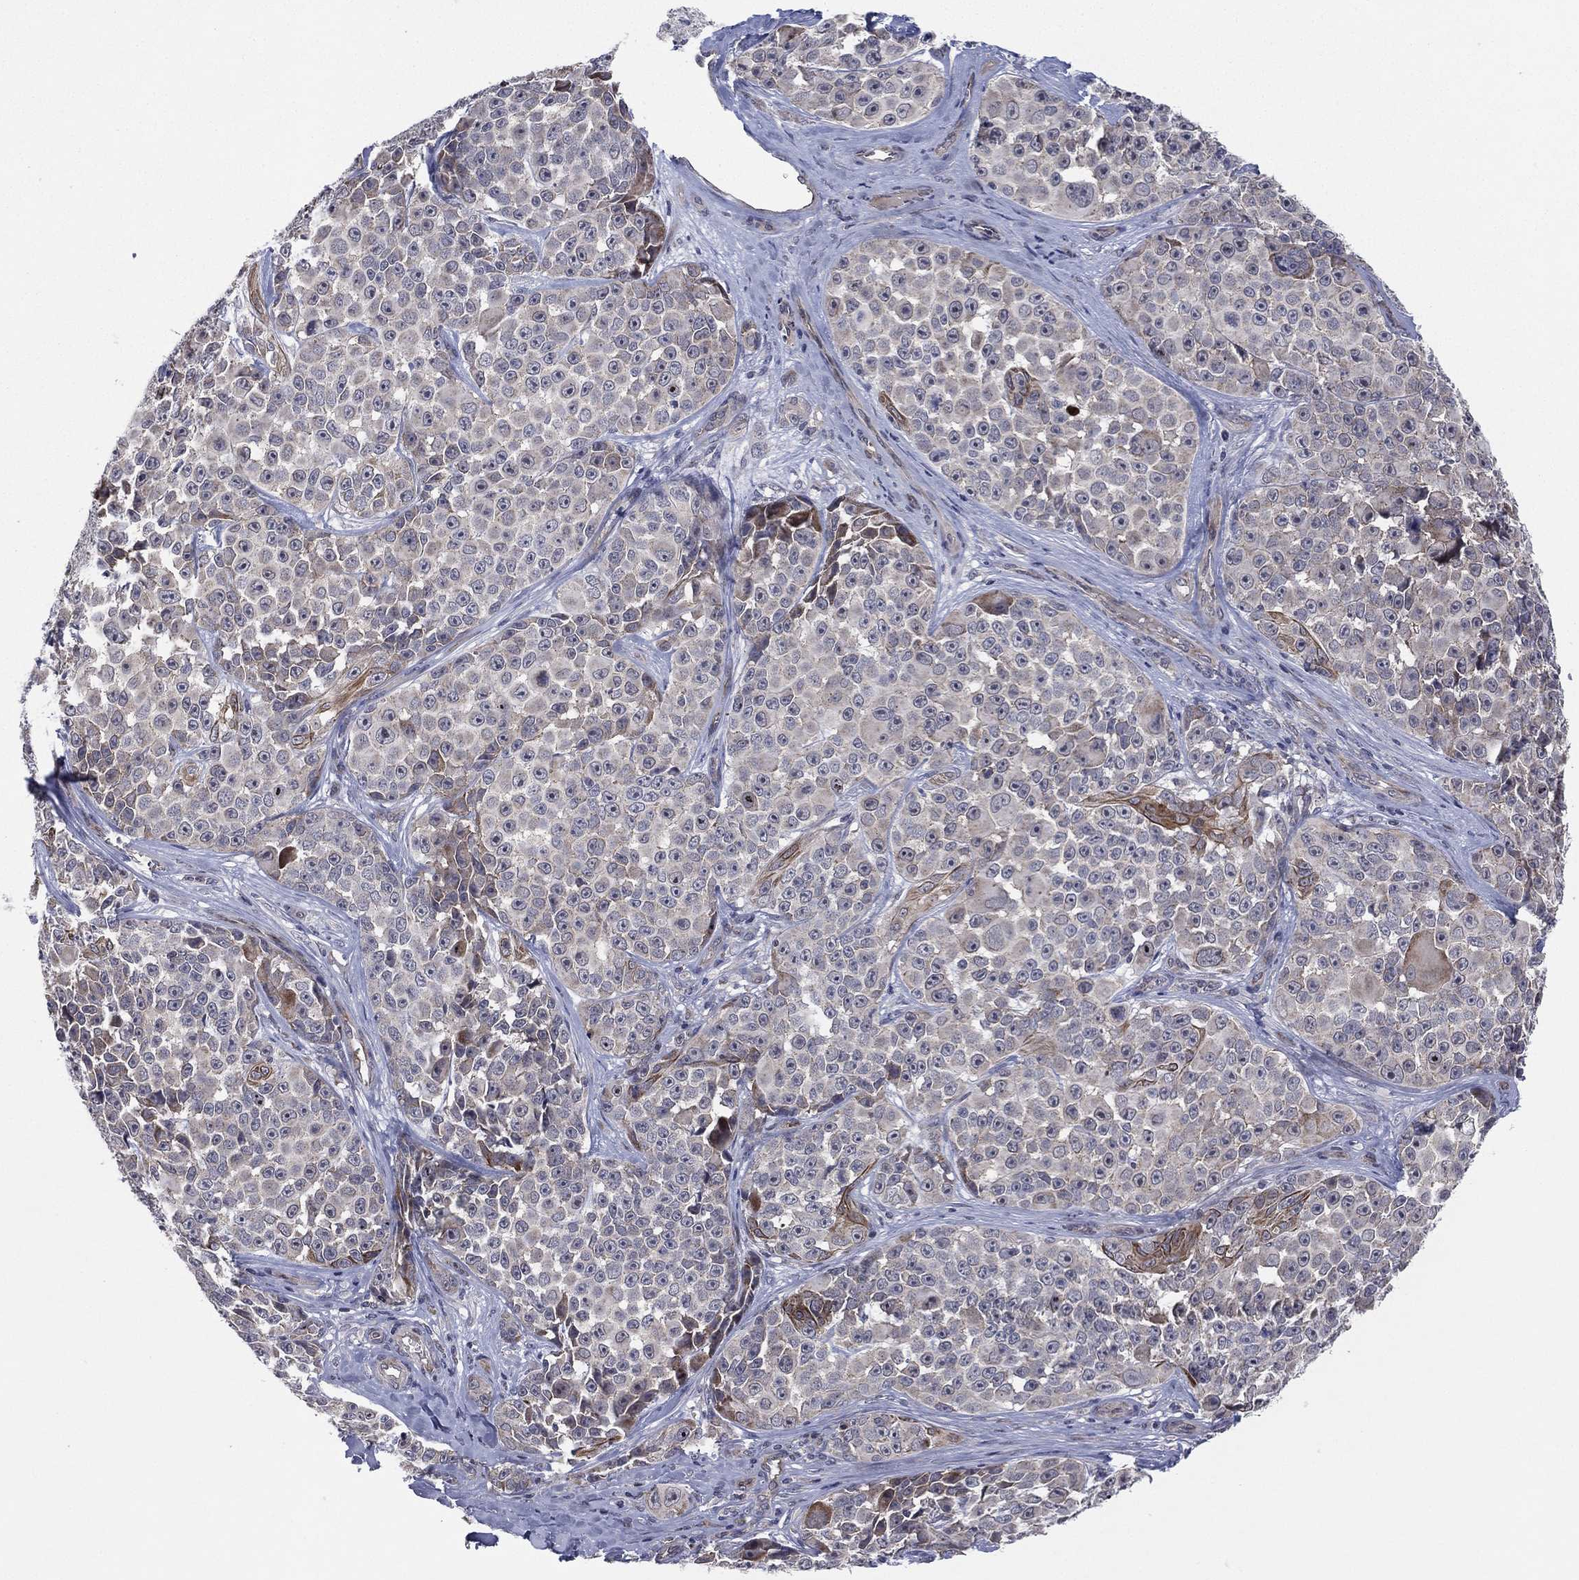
{"staining": {"intensity": "negative", "quantity": "none", "location": "none"}, "tissue": "melanoma", "cell_type": "Tumor cells", "image_type": "cancer", "snomed": [{"axis": "morphology", "description": "Malignant melanoma, NOS"}, {"axis": "topography", "description": "Skin"}], "caption": "Image shows no protein staining in tumor cells of malignant melanoma tissue.", "gene": "KAT14", "patient": {"sex": "female", "age": 88}}